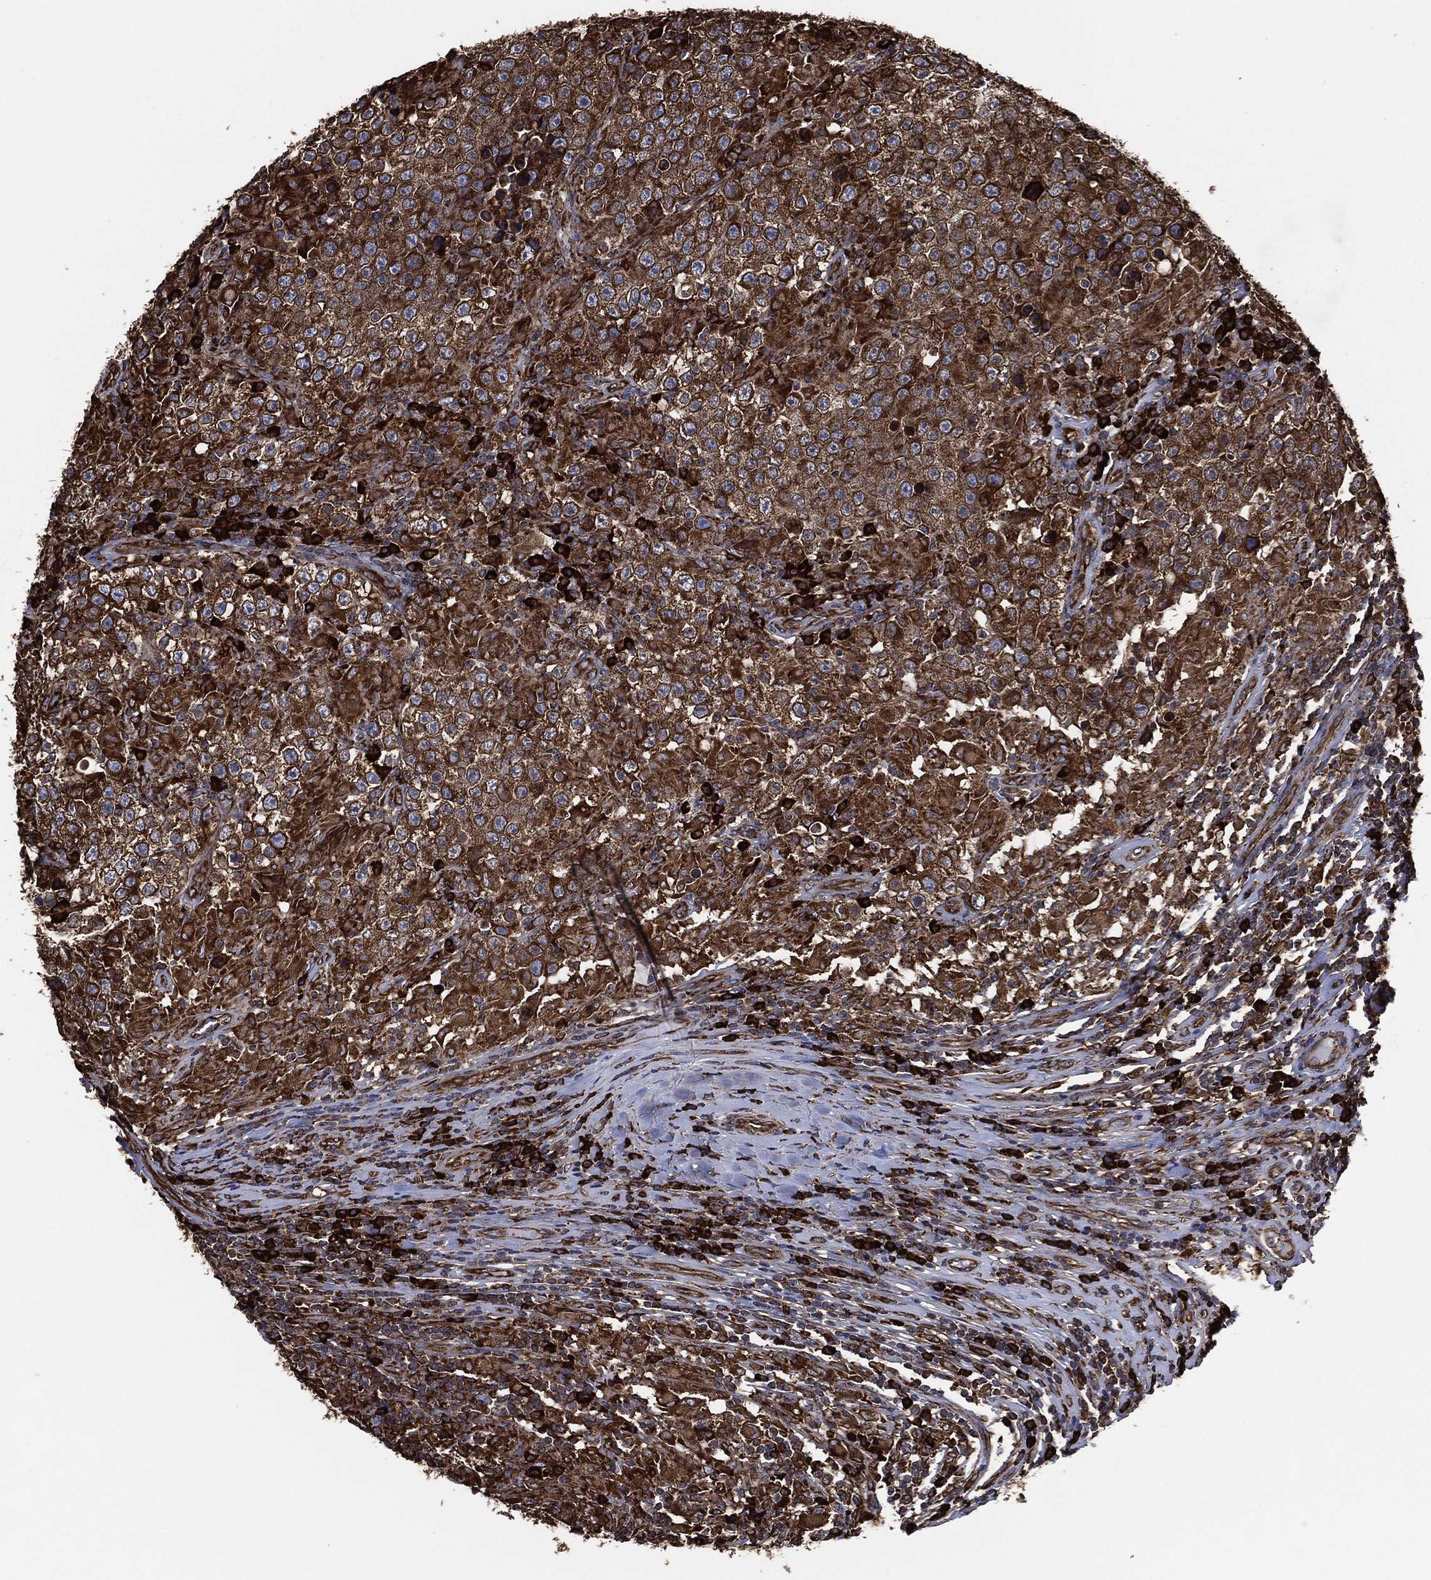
{"staining": {"intensity": "strong", "quantity": ">75%", "location": "cytoplasmic/membranous"}, "tissue": "testis cancer", "cell_type": "Tumor cells", "image_type": "cancer", "snomed": [{"axis": "morphology", "description": "Seminoma, NOS"}, {"axis": "morphology", "description": "Carcinoma, Embryonal, NOS"}, {"axis": "topography", "description": "Testis"}], "caption": "Immunohistochemistry image of neoplastic tissue: seminoma (testis) stained using immunohistochemistry shows high levels of strong protein expression localized specifically in the cytoplasmic/membranous of tumor cells, appearing as a cytoplasmic/membranous brown color.", "gene": "AMFR", "patient": {"sex": "male", "age": 41}}